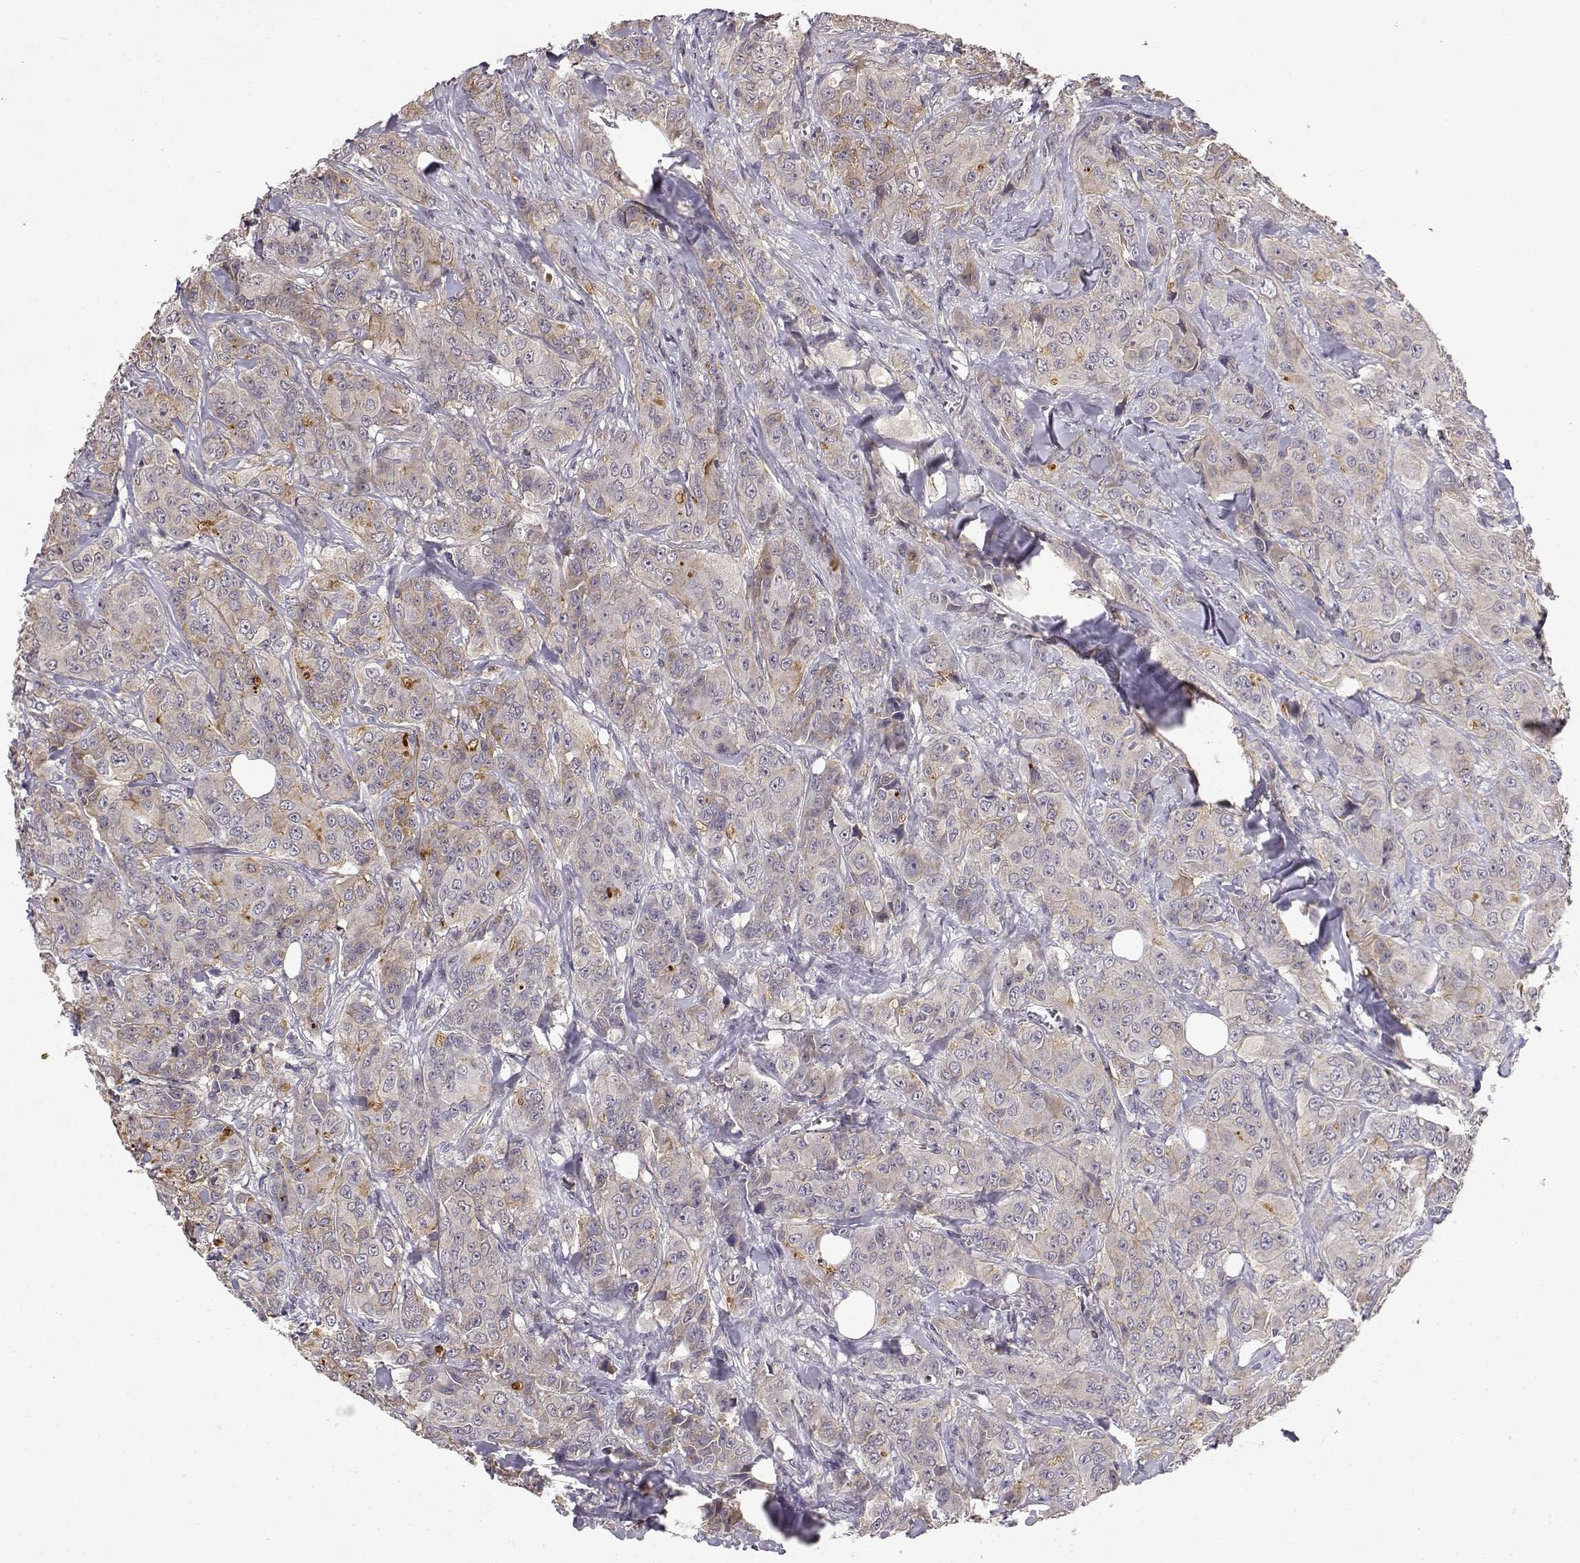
{"staining": {"intensity": "moderate", "quantity": "<25%", "location": "cytoplasmic/membranous"}, "tissue": "breast cancer", "cell_type": "Tumor cells", "image_type": "cancer", "snomed": [{"axis": "morphology", "description": "Duct carcinoma"}, {"axis": "topography", "description": "Breast"}], "caption": "Protein staining by immunohistochemistry (IHC) shows moderate cytoplasmic/membranous staining in about <25% of tumor cells in intraductal carcinoma (breast).", "gene": "IFITM1", "patient": {"sex": "female", "age": 43}}